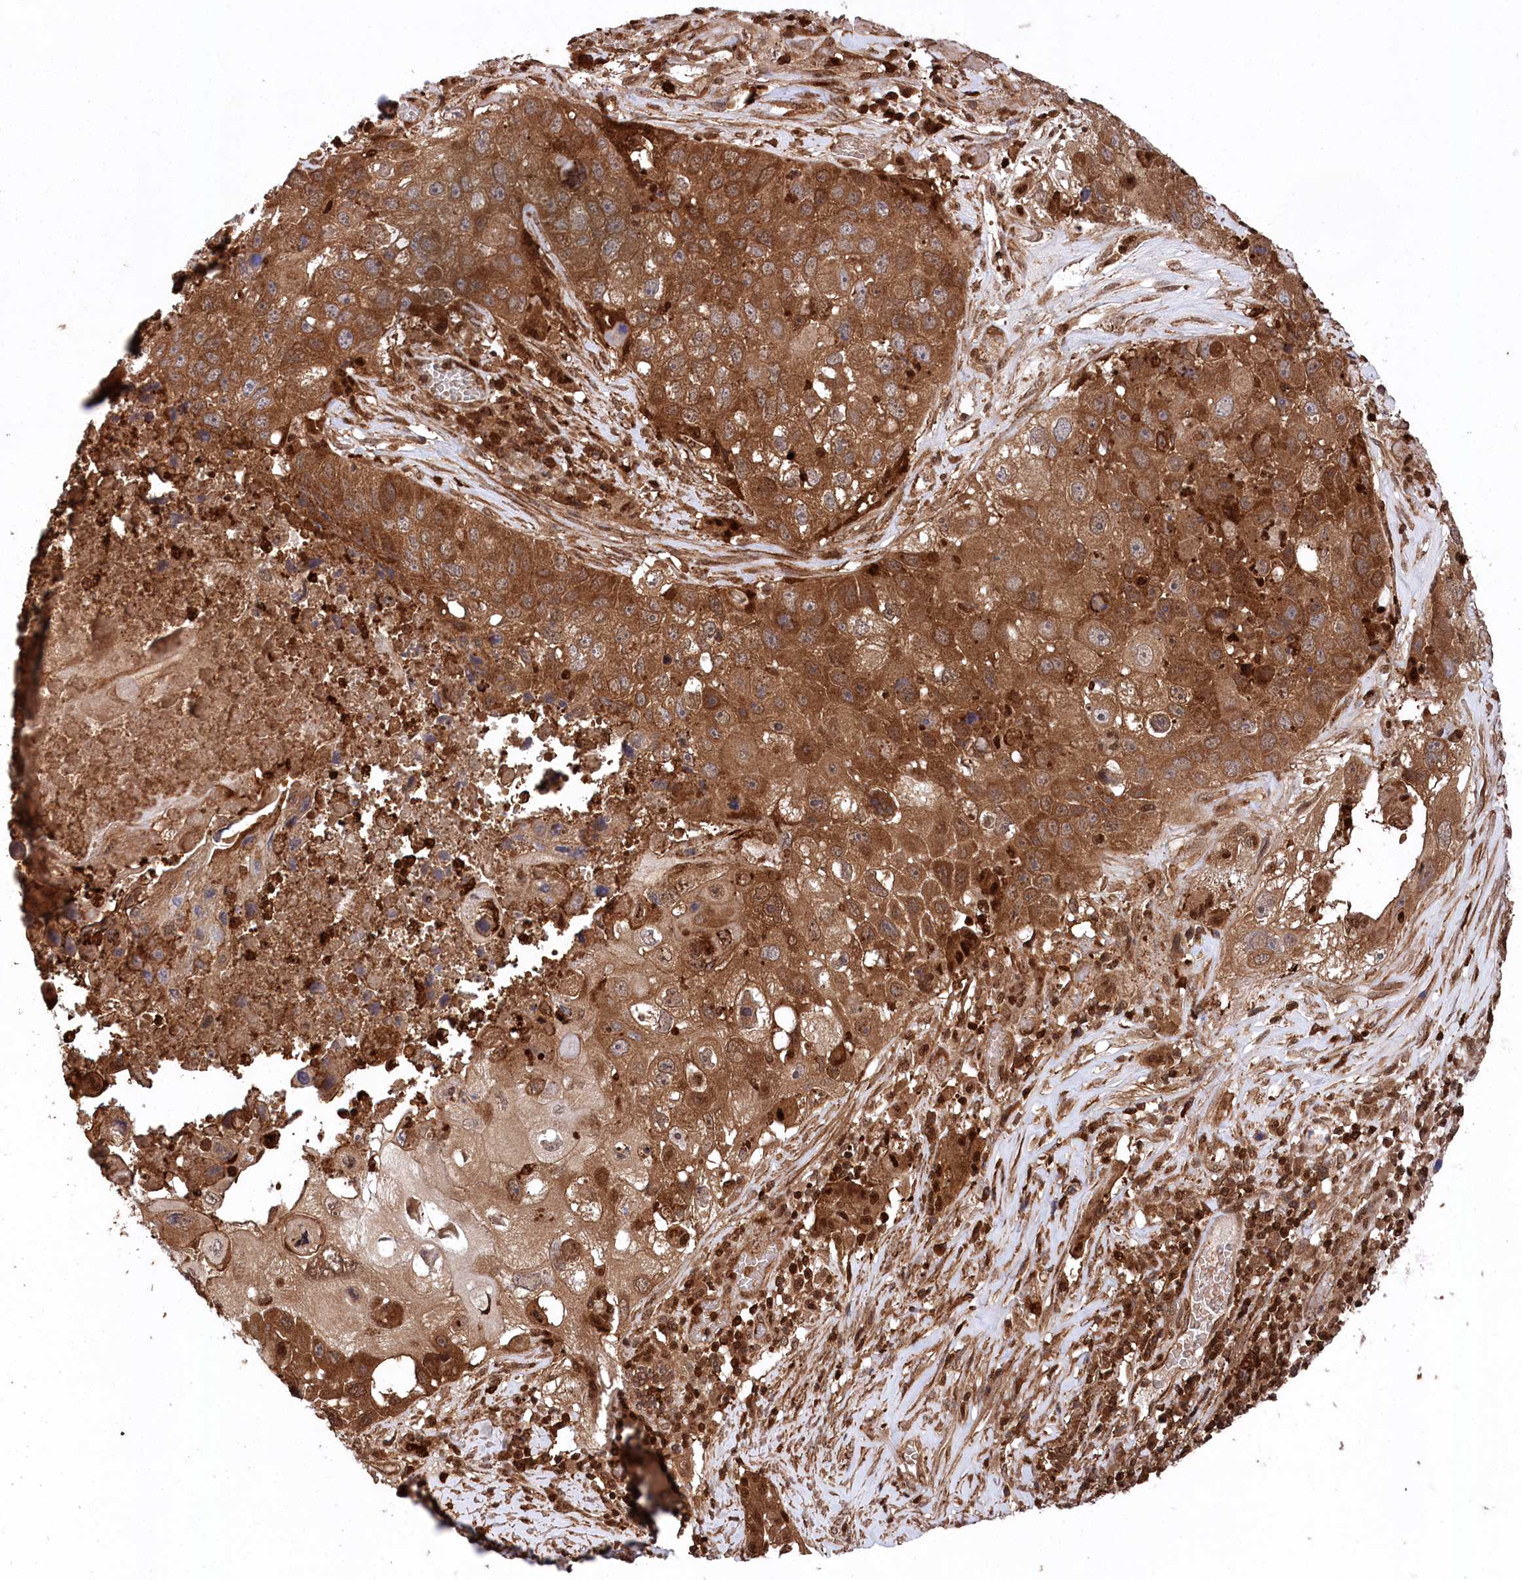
{"staining": {"intensity": "strong", "quantity": ">75%", "location": "cytoplasmic/membranous,nuclear"}, "tissue": "lung cancer", "cell_type": "Tumor cells", "image_type": "cancer", "snomed": [{"axis": "morphology", "description": "Squamous cell carcinoma, NOS"}, {"axis": "topography", "description": "Lung"}], "caption": "High-power microscopy captured an immunohistochemistry micrograph of squamous cell carcinoma (lung), revealing strong cytoplasmic/membranous and nuclear staining in about >75% of tumor cells. Ihc stains the protein of interest in brown and the nuclei are stained blue.", "gene": "LSG1", "patient": {"sex": "male", "age": 61}}